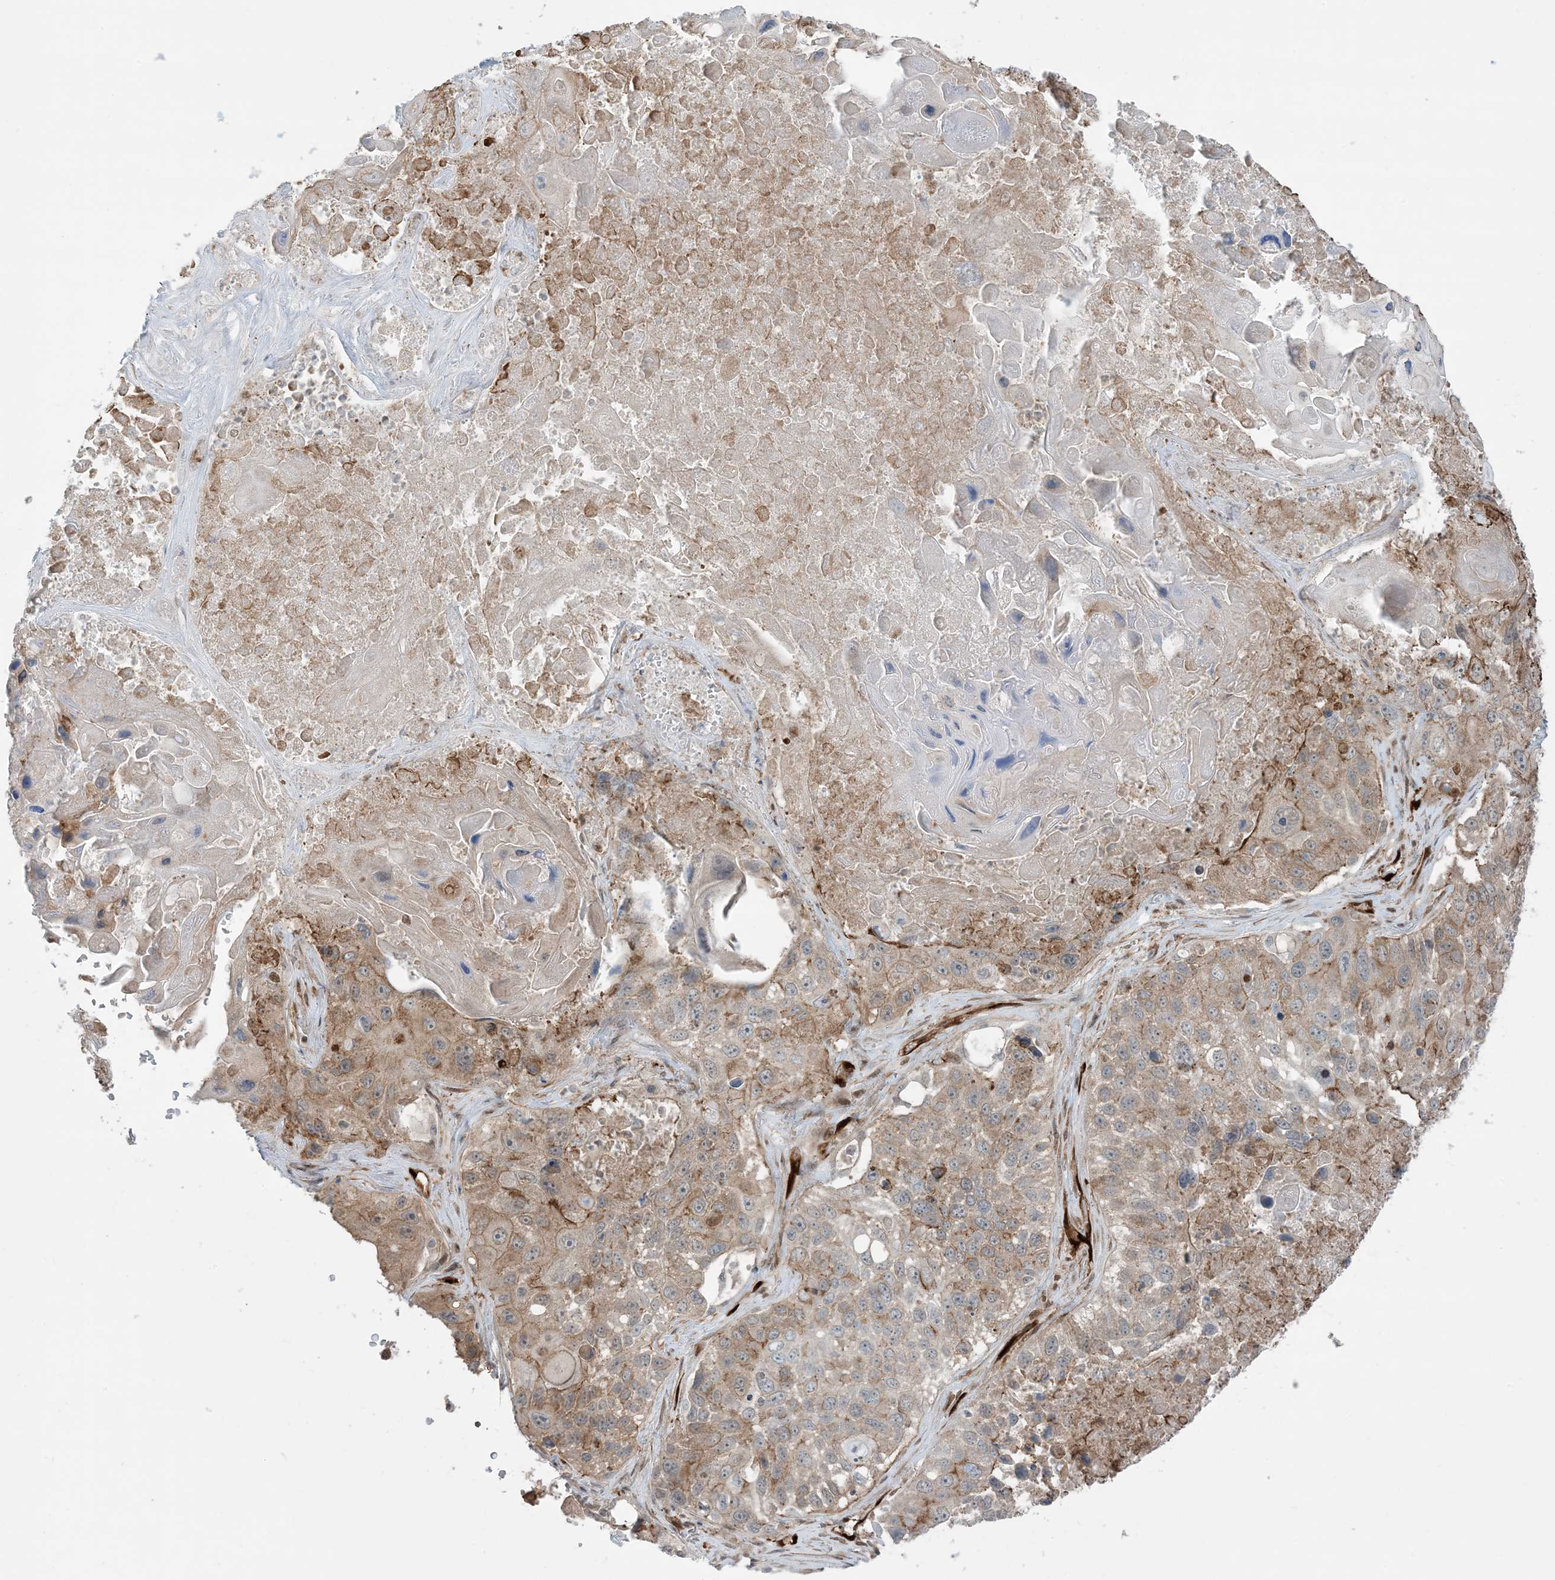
{"staining": {"intensity": "moderate", "quantity": ">75%", "location": "cytoplasmic/membranous"}, "tissue": "lung cancer", "cell_type": "Tumor cells", "image_type": "cancer", "snomed": [{"axis": "morphology", "description": "Squamous cell carcinoma, NOS"}, {"axis": "topography", "description": "Lung"}], "caption": "Squamous cell carcinoma (lung) was stained to show a protein in brown. There is medium levels of moderate cytoplasmic/membranous staining in approximately >75% of tumor cells.", "gene": "PPM1F", "patient": {"sex": "male", "age": 61}}